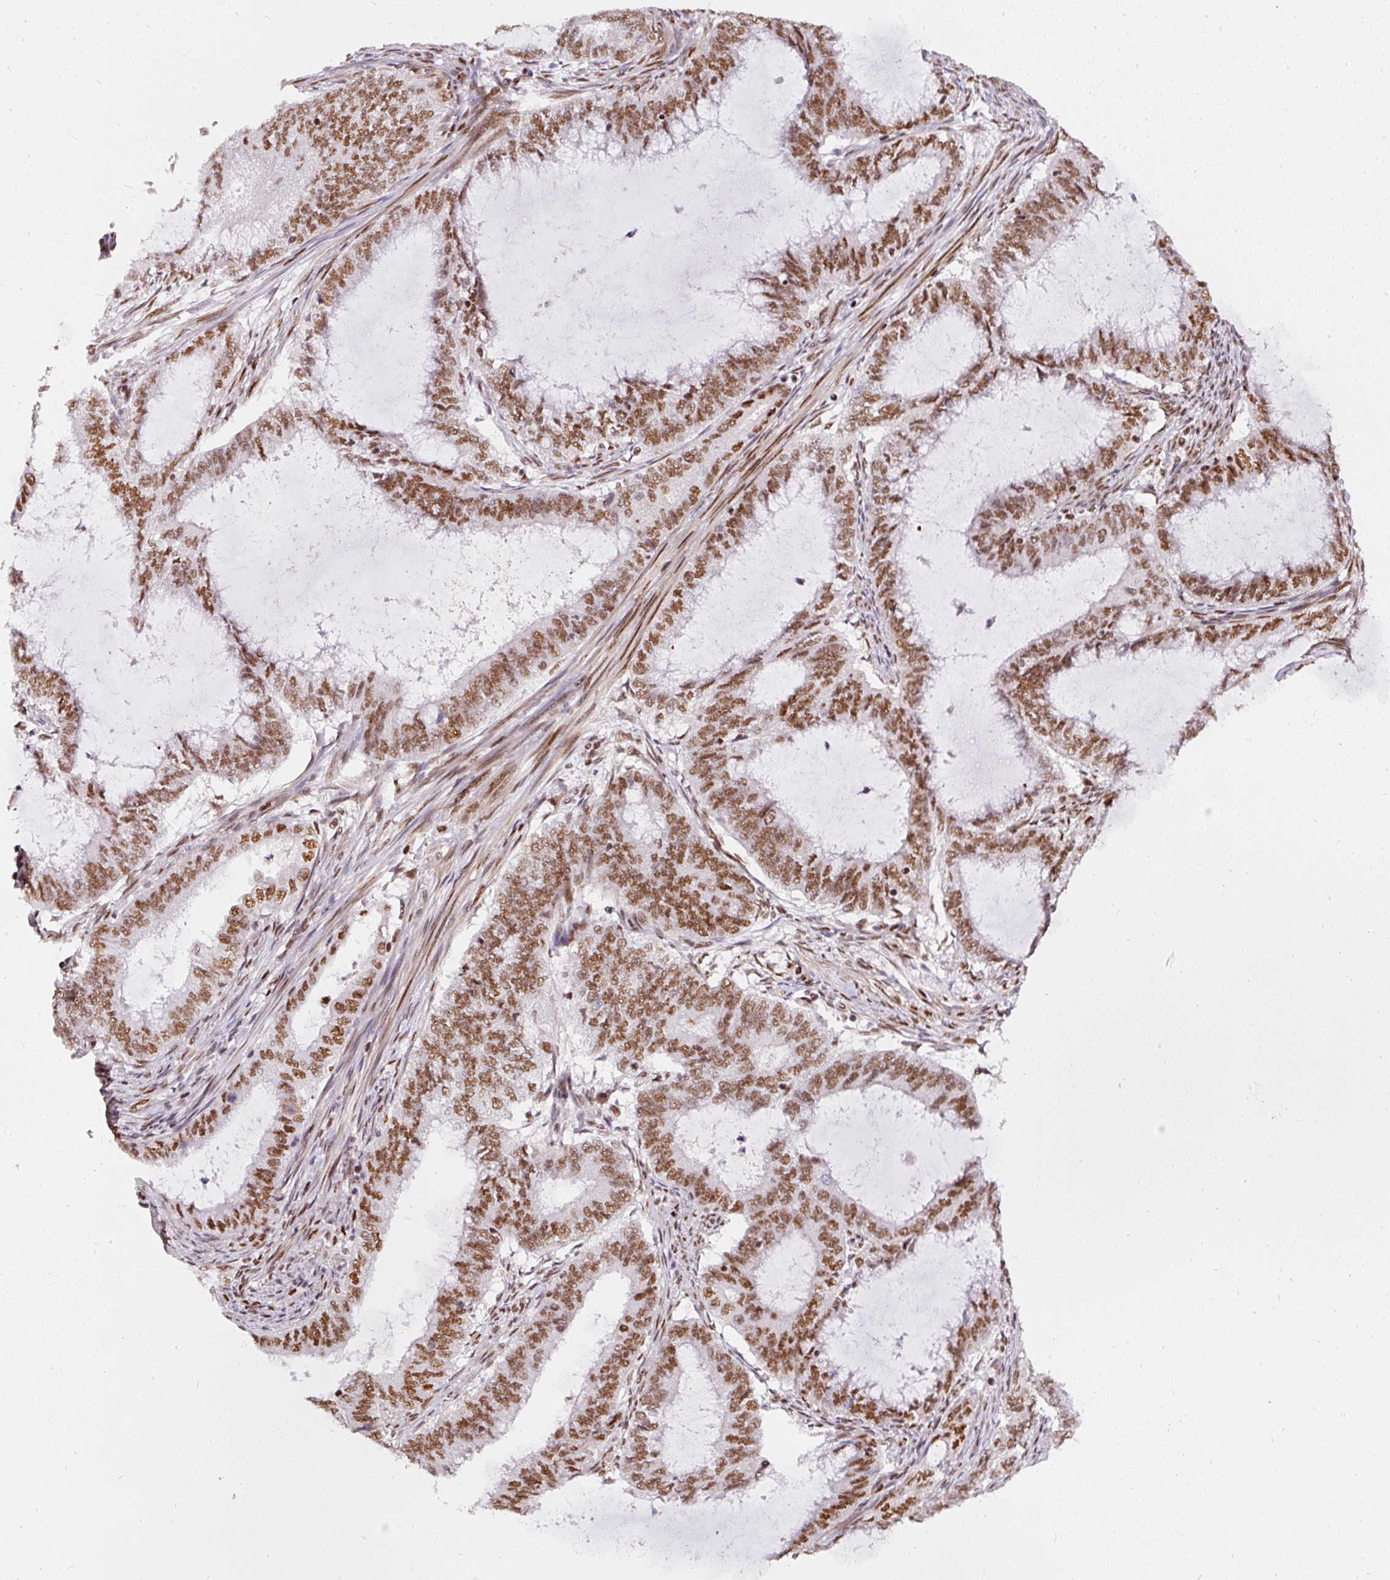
{"staining": {"intensity": "moderate", "quantity": ">75%", "location": "nuclear"}, "tissue": "endometrial cancer", "cell_type": "Tumor cells", "image_type": "cancer", "snomed": [{"axis": "morphology", "description": "Adenocarcinoma, NOS"}, {"axis": "topography", "description": "Endometrium"}], "caption": "Protein staining by immunohistochemistry (IHC) exhibits moderate nuclear expression in approximately >75% of tumor cells in adenocarcinoma (endometrial). (Brightfield microscopy of DAB IHC at high magnification).", "gene": "HNRNPC", "patient": {"sex": "female", "age": 51}}